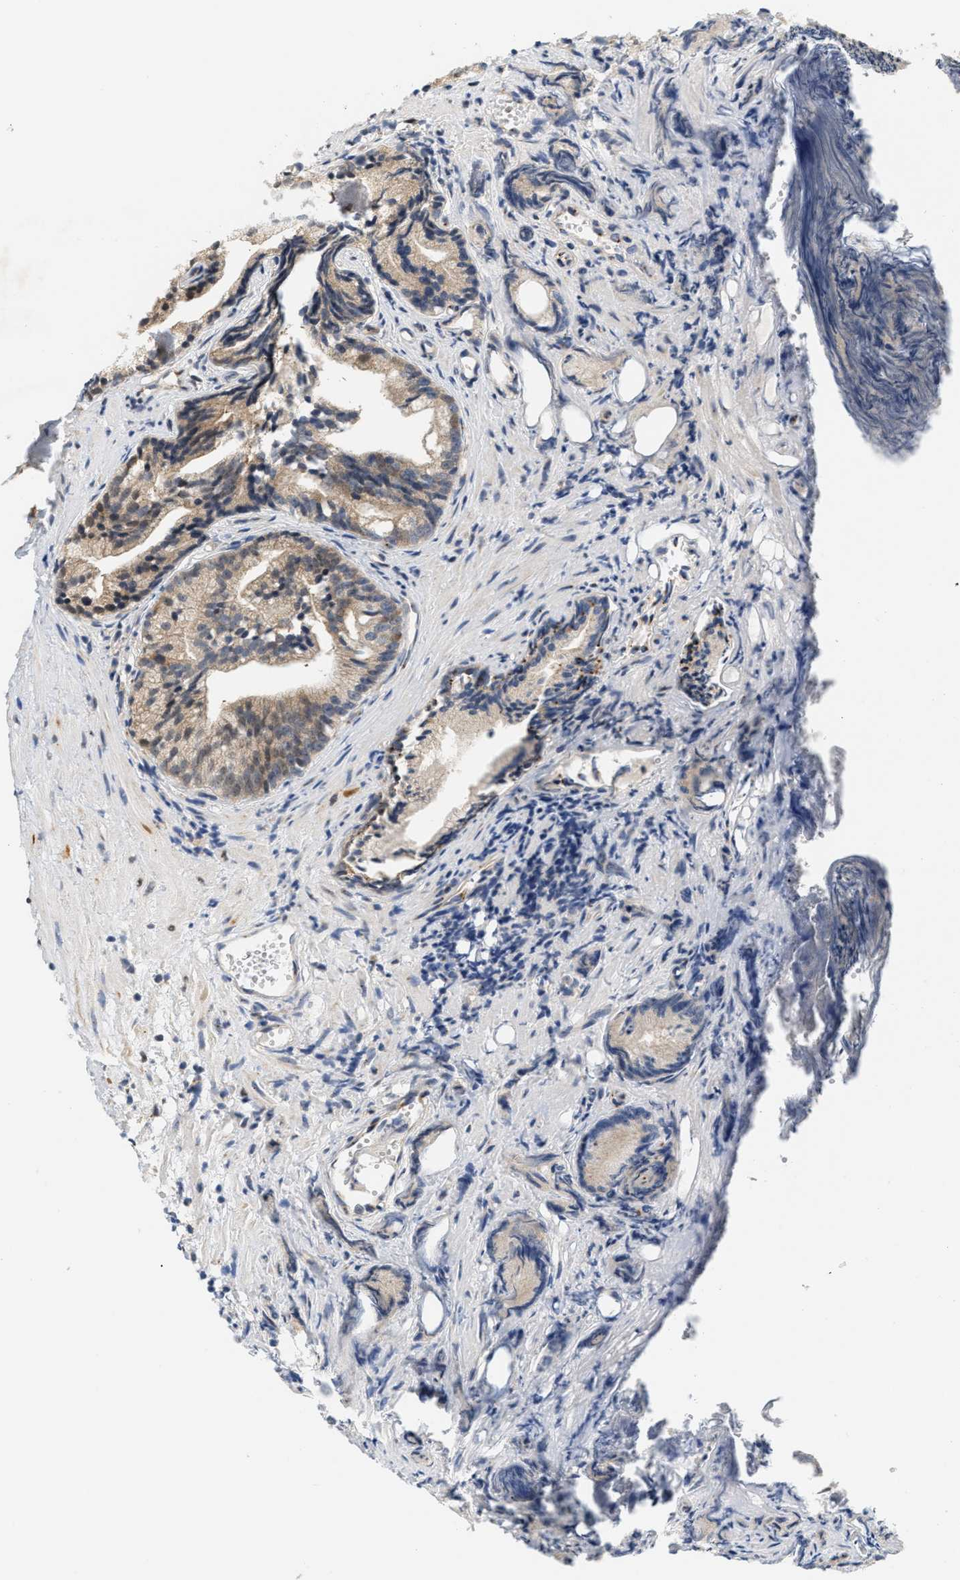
{"staining": {"intensity": "weak", "quantity": ">75%", "location": "cytoplasmic/membranous"}, "tissue": "prostate cancer", "cell_type": "Tumor cells", "image_type": "cancer", "snomed": [{"axis": "morphology", "description": "Adenocarcinoma, Low grade"}, {"axis": "topography", "description": "Prostate"}], "caption": "This photomicrograph exhibits prostate adenocarcinoma (low-grade) stained with immunohistochemistry (IHC) to label a protein in brown. The cytoplasmic/membranous of tumor cells show weak positivity for the protein. Nuclei are counter-stained blue.", "gene": "GIGYF1", "patient": {"sex": "male", "age": 89}}